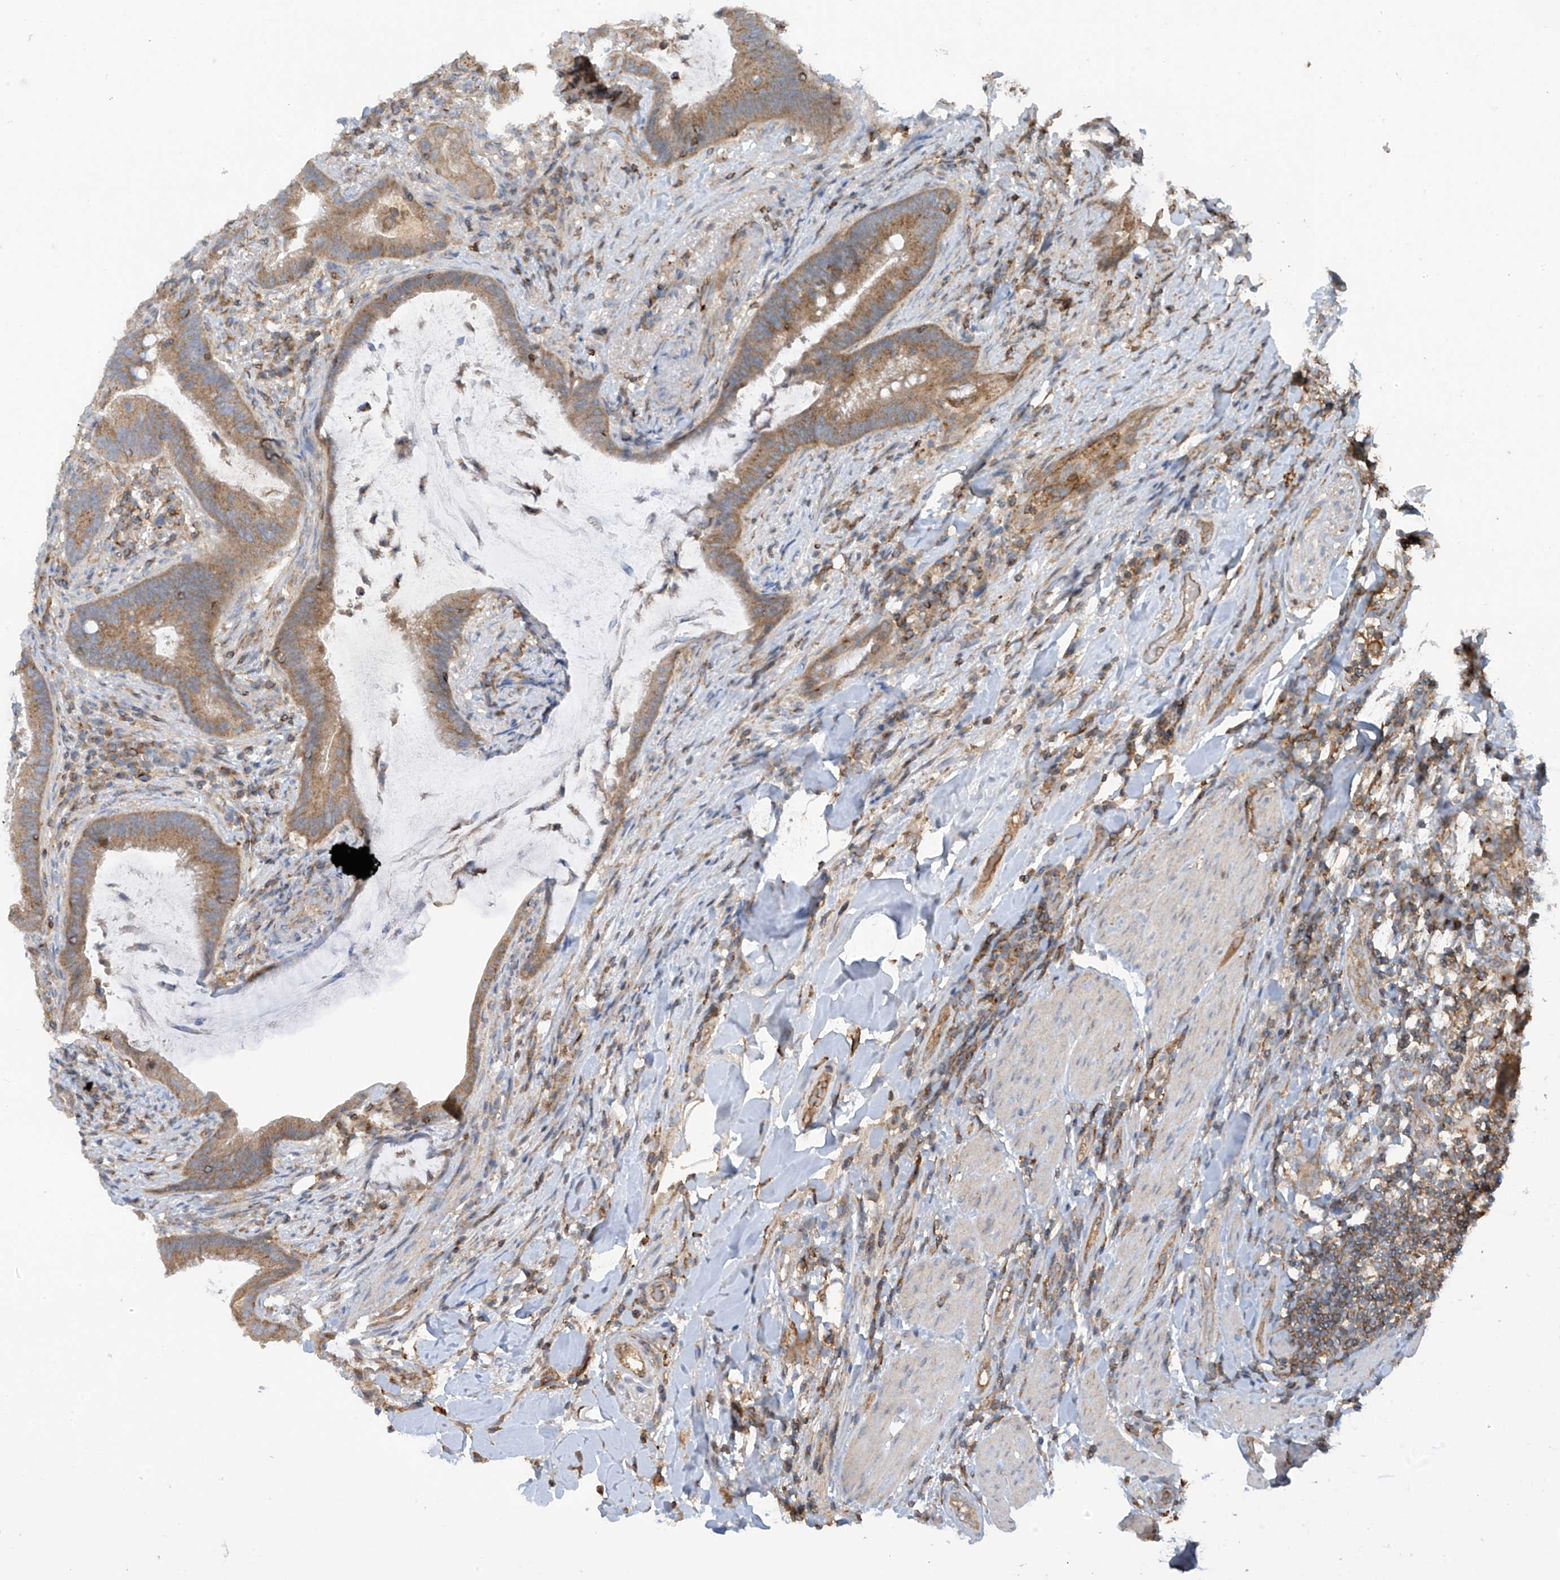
{"staining": {"intensity": "moderate", "quantity": ">75%", "location": "cytoplasmic/membranous"}, "tissue": "colorectal cancer", "cell_type": "Tumor cells", "image_type": "cancer", "snomed": [{"axis": "morphology", "description": "Adenocarcinoma, NOS"}, {"axis": "topography", "description": "Colon"}], "caption": "Immunohistochemical staining of adenocarcinoma (colorectal) shows medium levels of moderate cytoplasmic/membranous protein staining in about >75% of tumor cells.", "gene": "COX10", "patient": {"sex": "female", "age": 66}}